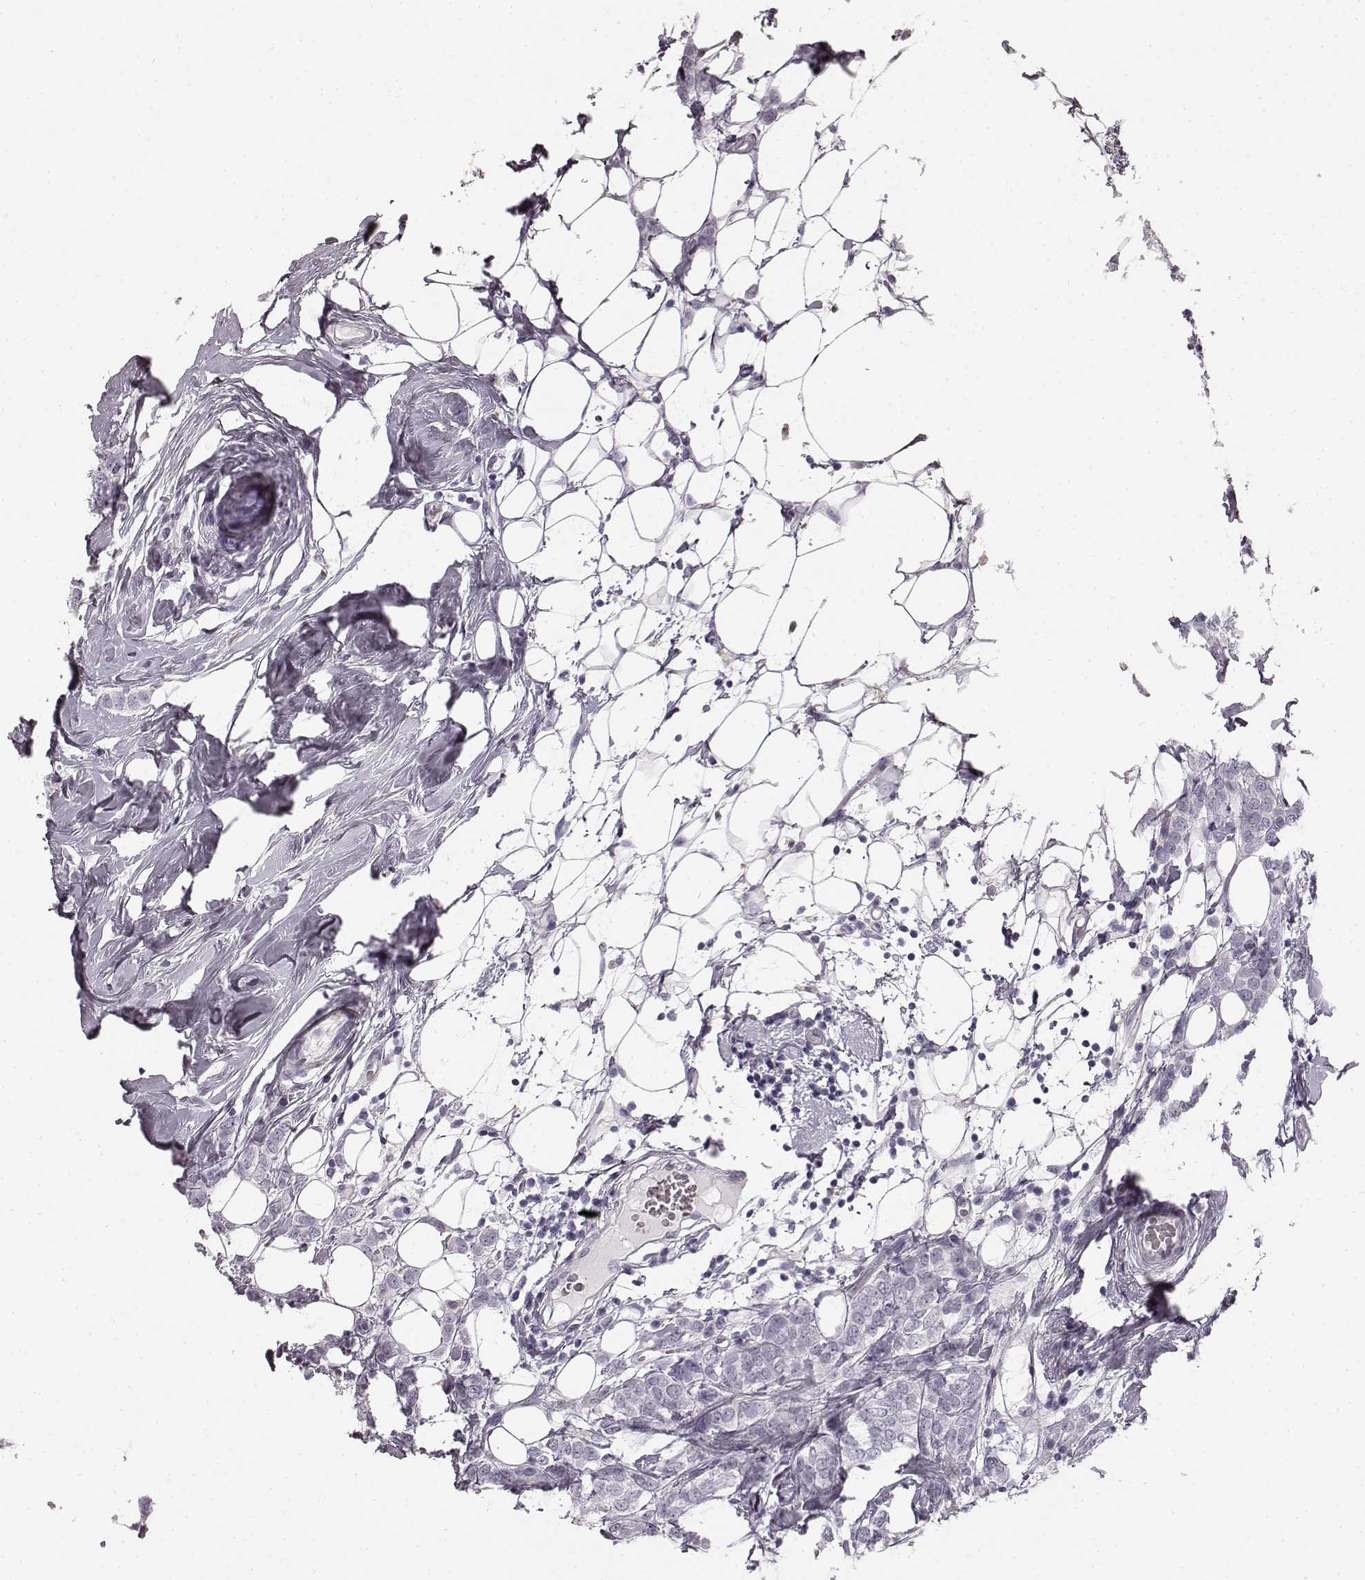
{"staining": {"intensity": "negative", "quantity": "none", "location": "none"}, "tissue": "breast cancer", "cell_type": "Tumor cells", "image_type": "cancer", "snomed": [{"axis": "morphology", "description": "Lobular carcinoma"}, {"axis": "topography", "description": "Breast"}], "caption": "An immunohistochemistry histopathology image of breast cancer is shown. There is no staining in tumor cells of breast cancer.", "gene": "TMPRSS15", "patient": {"sex": "female", "age": 49}}